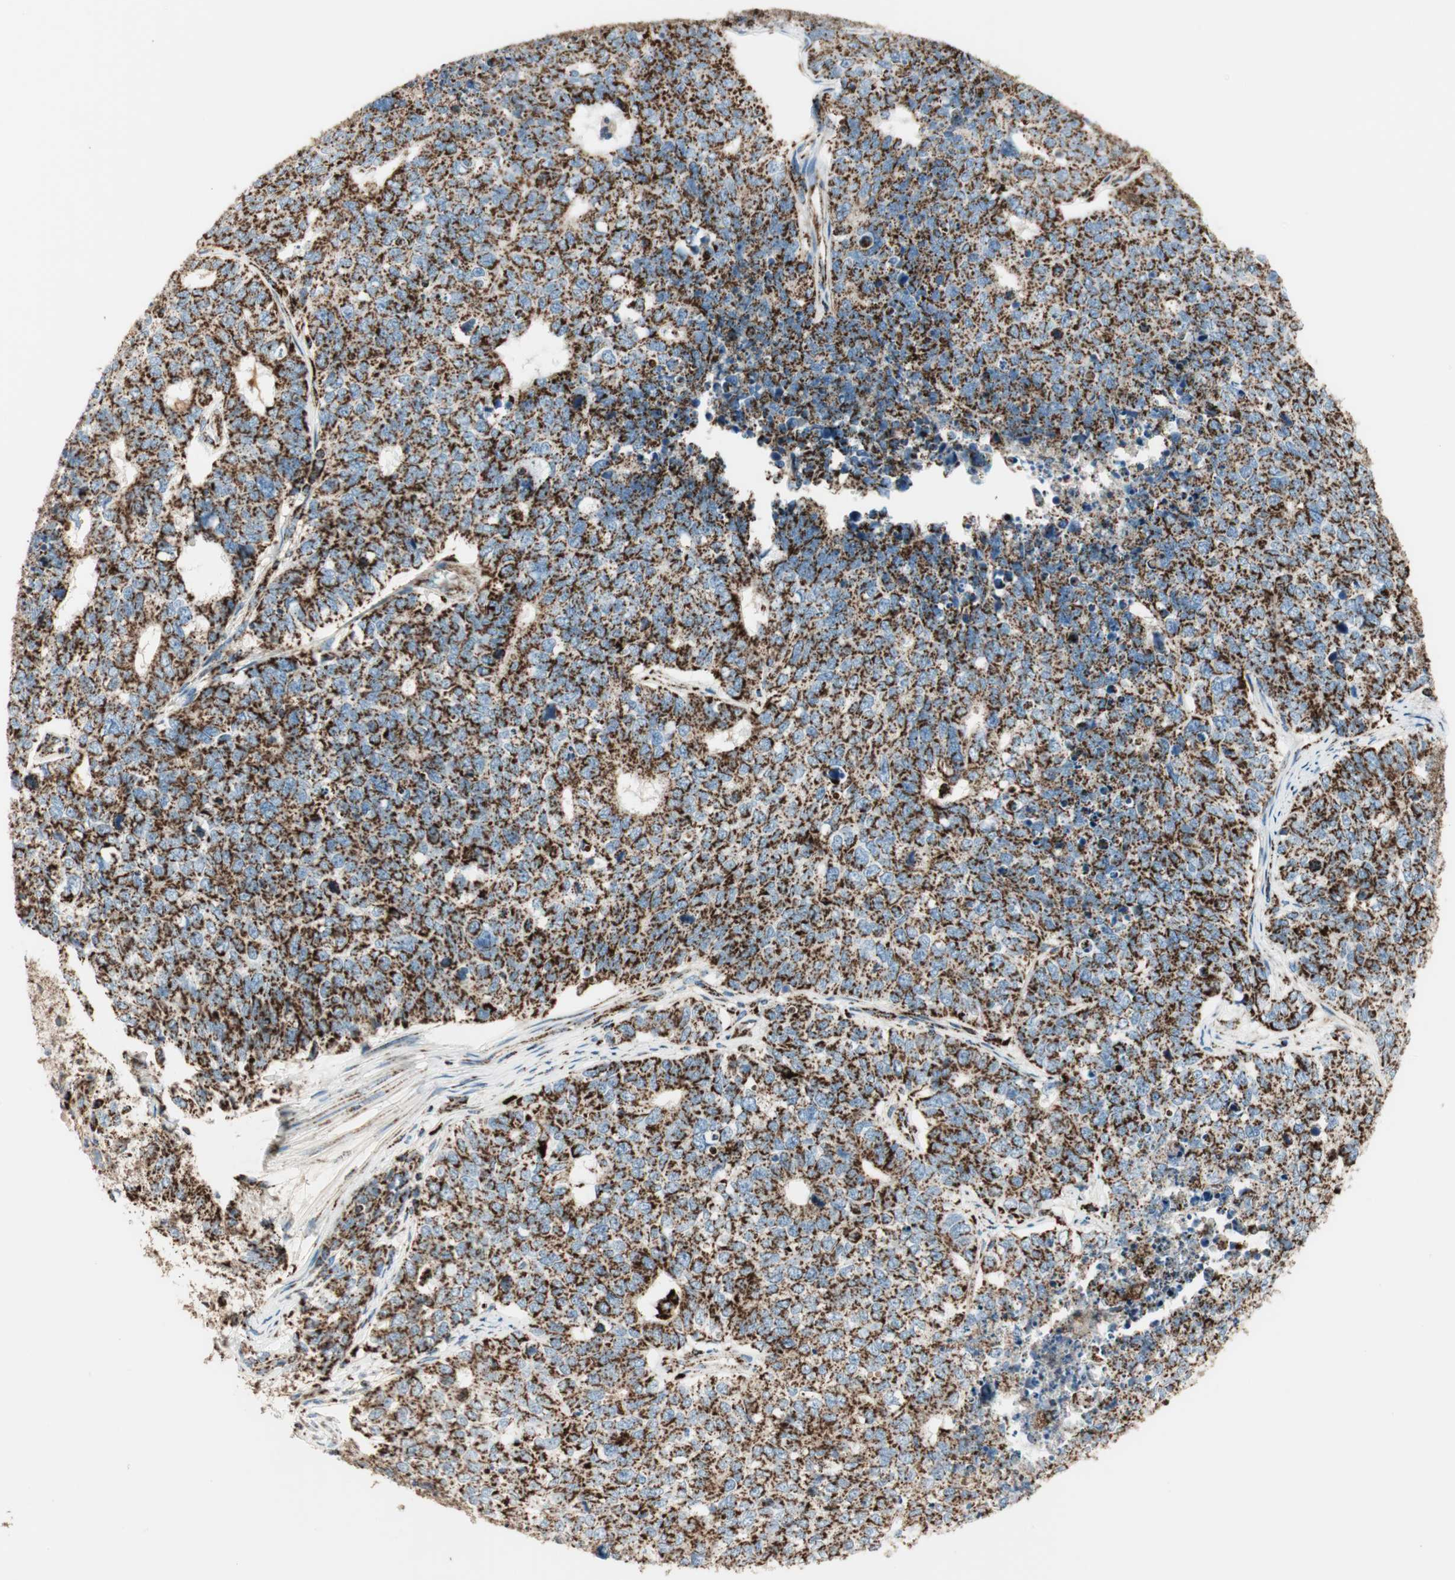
{"staining": {"intensity": "strong", "quantity": ">75%", "location": "cytoplasmic/membranous"}, "tissue": "cervical cancer", "cell_type": "Tumor cells", "image_type": "cancer", "snomed": [{"axis": "morphology", "description": "Squamous cell carcinoma, NOS"}, {"axis": "topography", "description": "Cervix"}], "caption": "Squamous cell carcinoma (cervical) stained for a protein (brown) exhibits strong cytoplasmic/membranous positive expression in approximately >75% of tumor cells.", "gene": "ME2", "patient": {"sex": "female", "age": 63}}